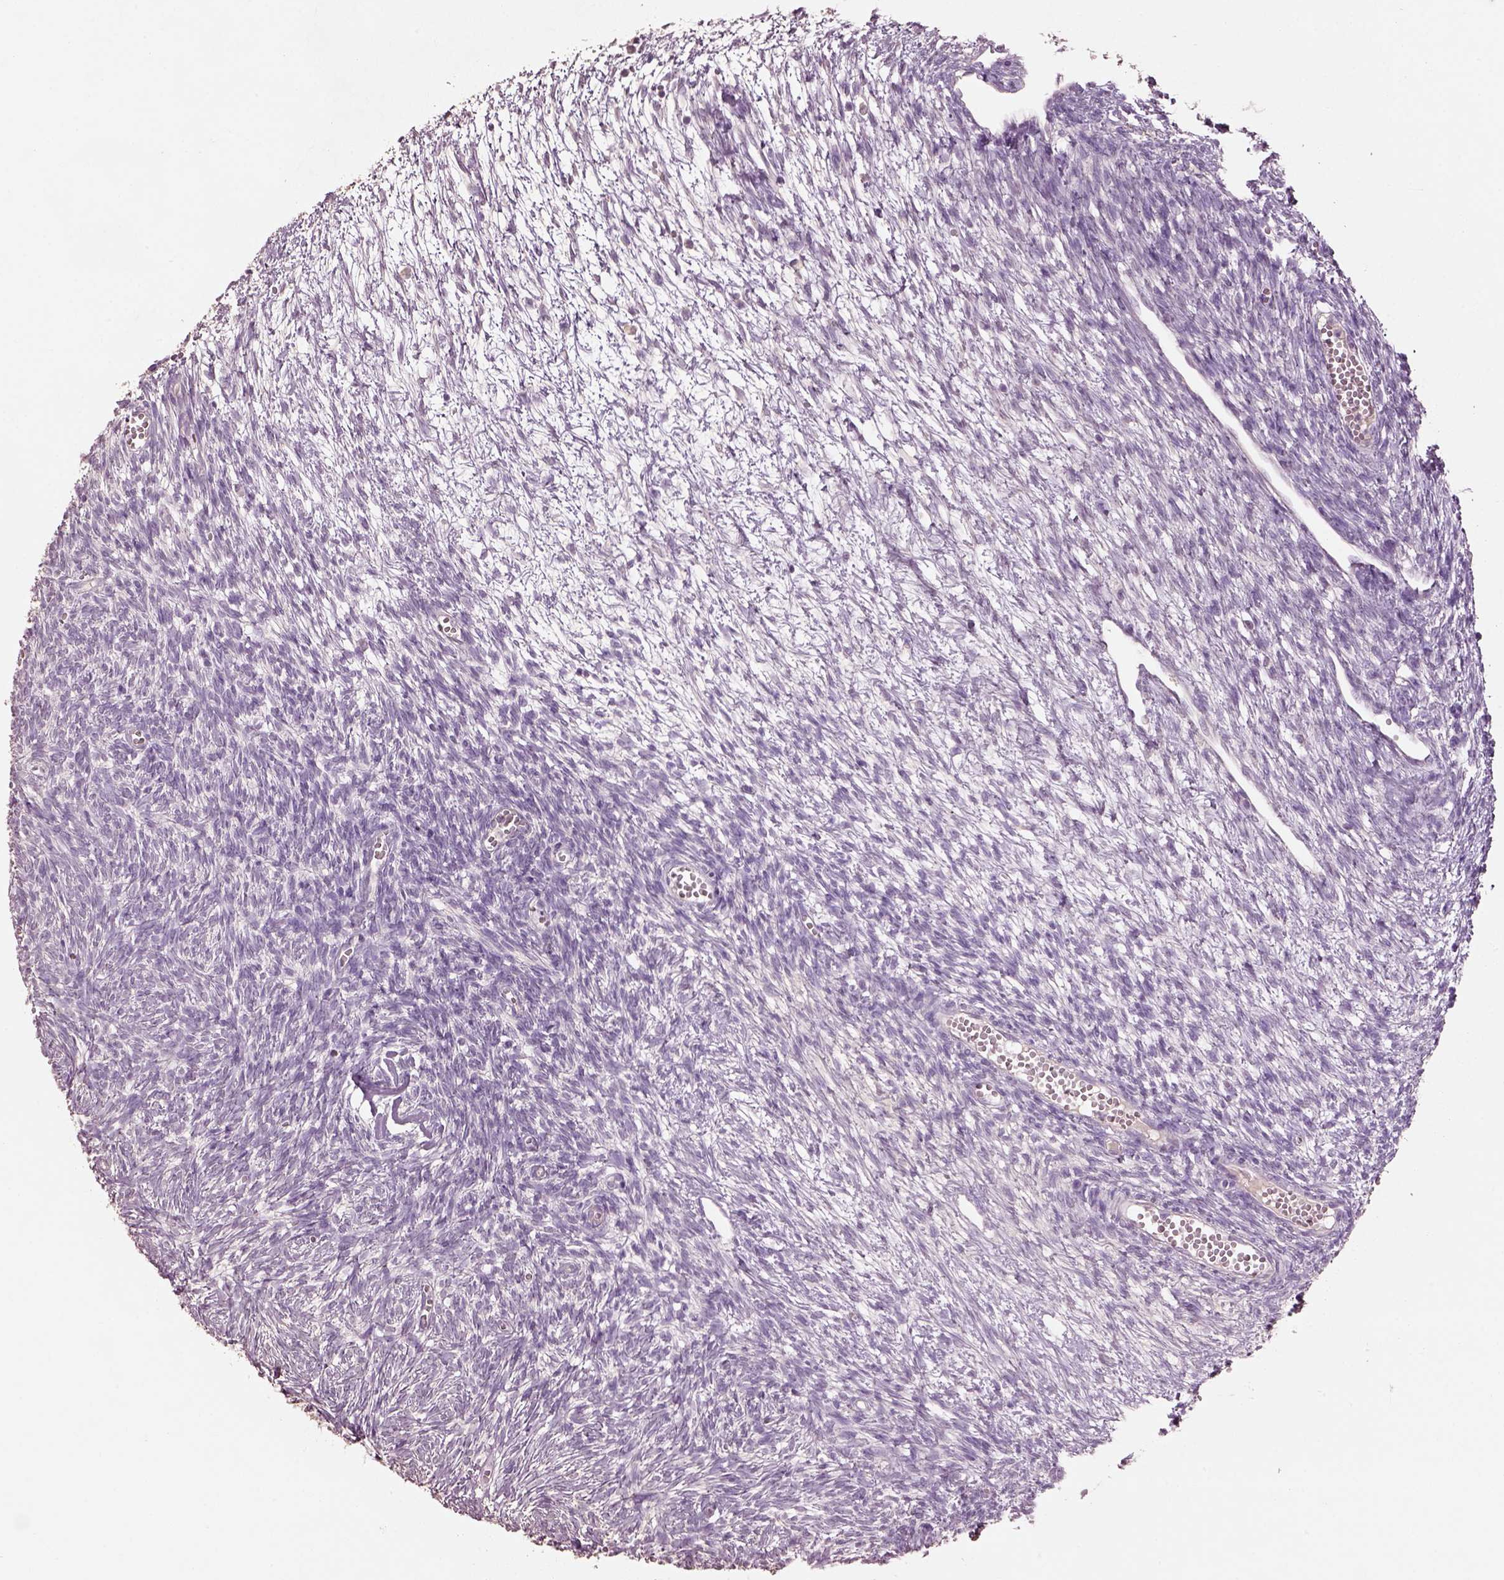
{"staining": {"intensity": "negative", "quantity": "none", "location": "none"}, "tissue": "ovary", "cell_type": "Follicle cells", "image_type": "normal", "snomed": [{"axis": "morphology", "description": "Normal tissue, NOS"}, {"axis": "topography", "description": "Ovary"}], "caption": "DAB immunohistochemical staining of unremarkable ovary exhibits no significant positivity in follicle cells.", "gene": "KCNIP3", "patient": {"sex": "female", "age": 43}}